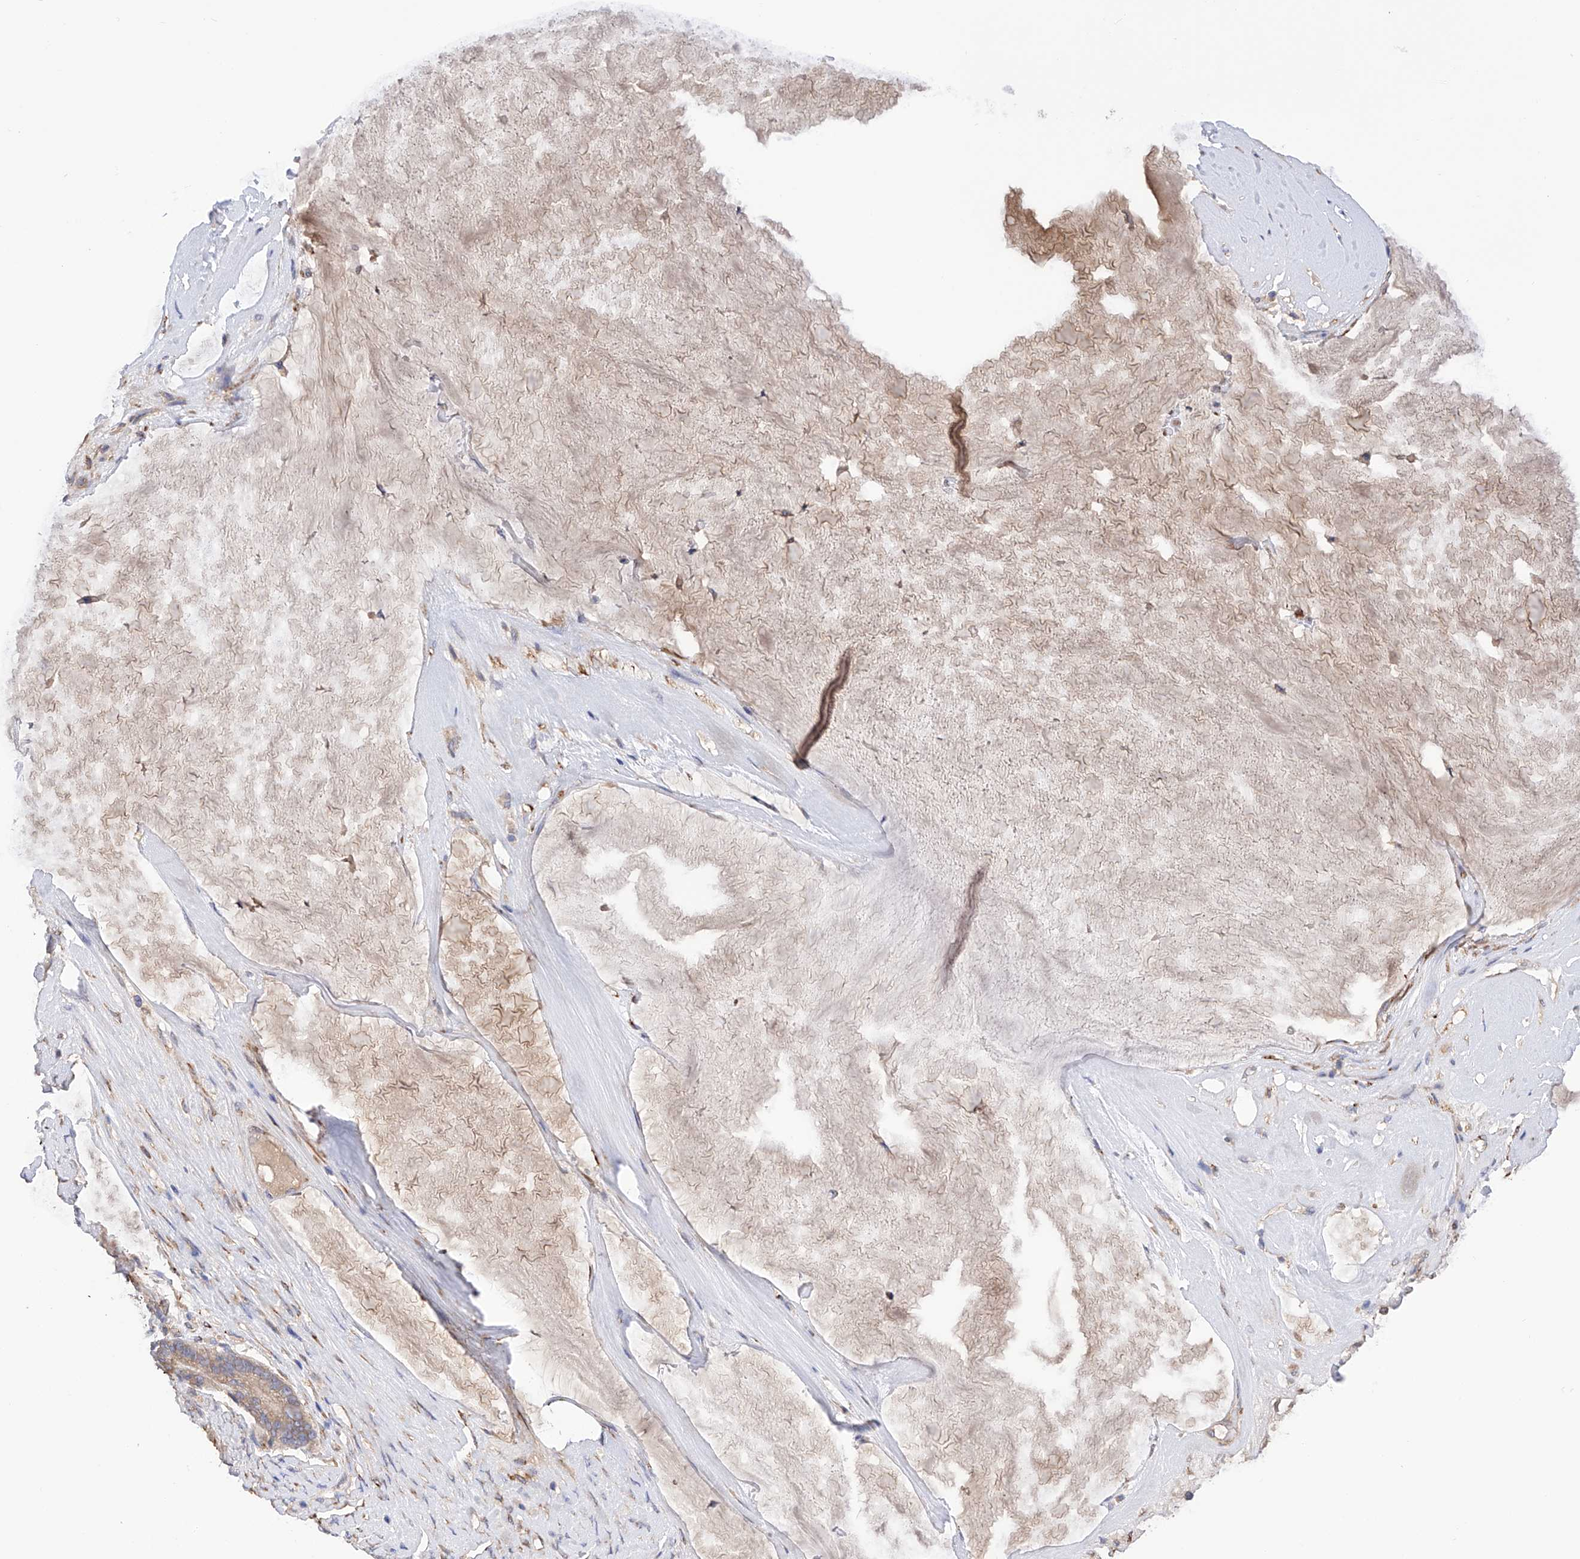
{"staining": {"intensity": "weak", "quantity": "25%-75%", "location": "cytoplasmic/membranous"}, "tissue": "ovarian cancer", "cell_type": "Tumor cells", "image_type": "cancer", "snomed": [{"axis": "morphology", "description": "Cystadenocarcinoma, mucinous, NOS"}, {"axis": "topography", "description": "Ovary"}], "caption": "Ovarian cancer (mucinous cystadenocarcinoma) stained with DAB (3,3'-diaminobenzidine) immunohistochemistry displays low levels of weak cytoplasmic/membranous positivity in about 25%-75% of tumor cells. (Brightfield microscopy of DAB IHC at high magnification).", "gene": "PDIA5", "patient": {"sex": "female", "age": 61}}